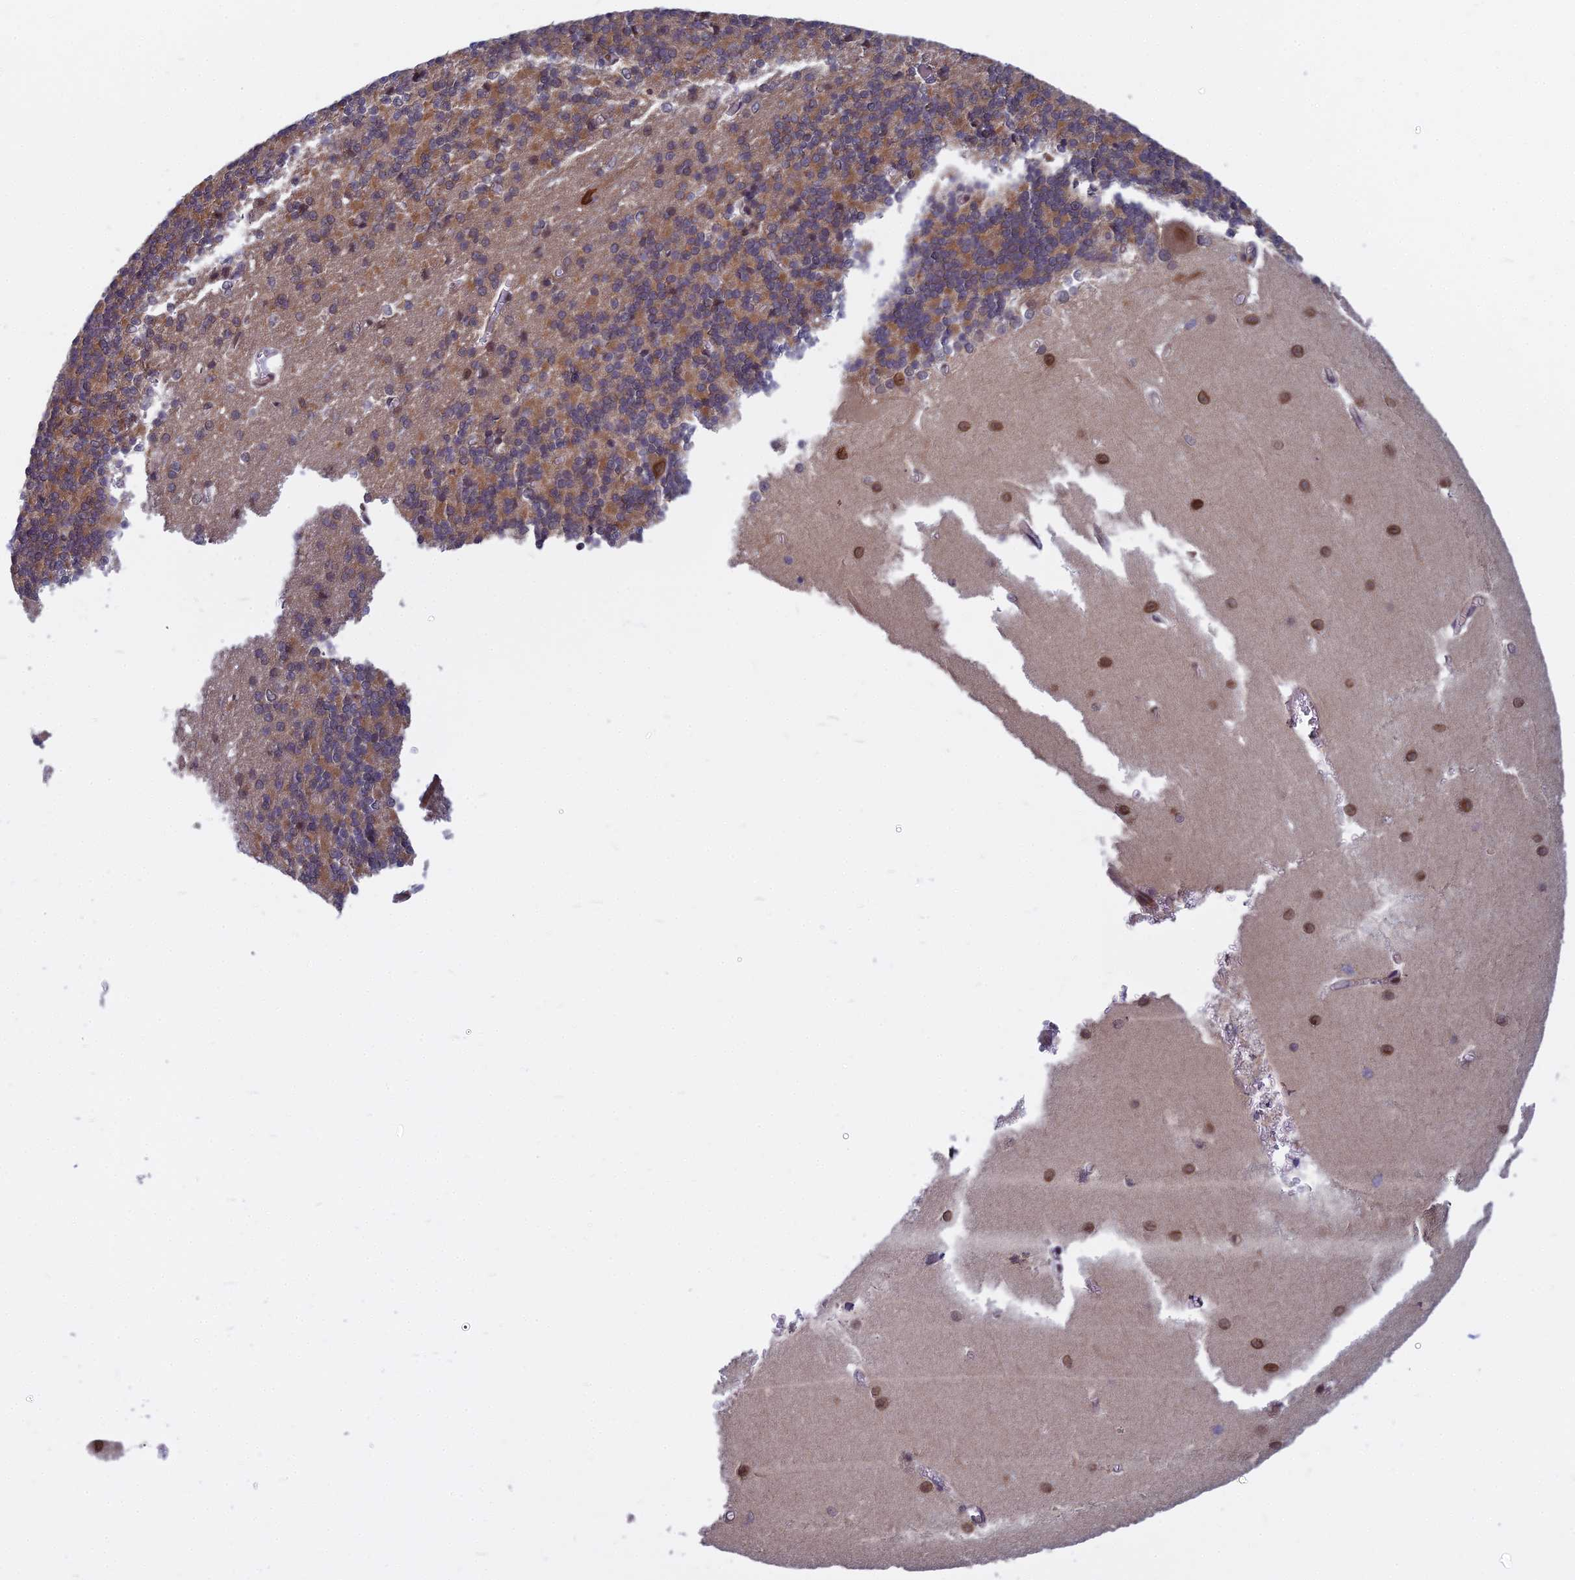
{"staining": {"intensity": "moderate", "quantity": "25%-75%", "location": "cytoplasmic/membranous"}, "tissue": "cerebellum", "cell_type": "Cells in granular layer", "image_type": "normal", "snomed": [{"axis": "morphology", "description": "Normal tissue, NOS"}, {"axis": "topography", "description": "Cerebellum"}], "caption": "The histopathology image demonstrates immunohistochemical staining of unremarkable cerebellum. There is moderate cytoplasmic/membranous staining is identified in approximately 25%-75% of cells in granular layer.", "gene": "COMMD2", "patient": {"sex": "male", "age": 37}}